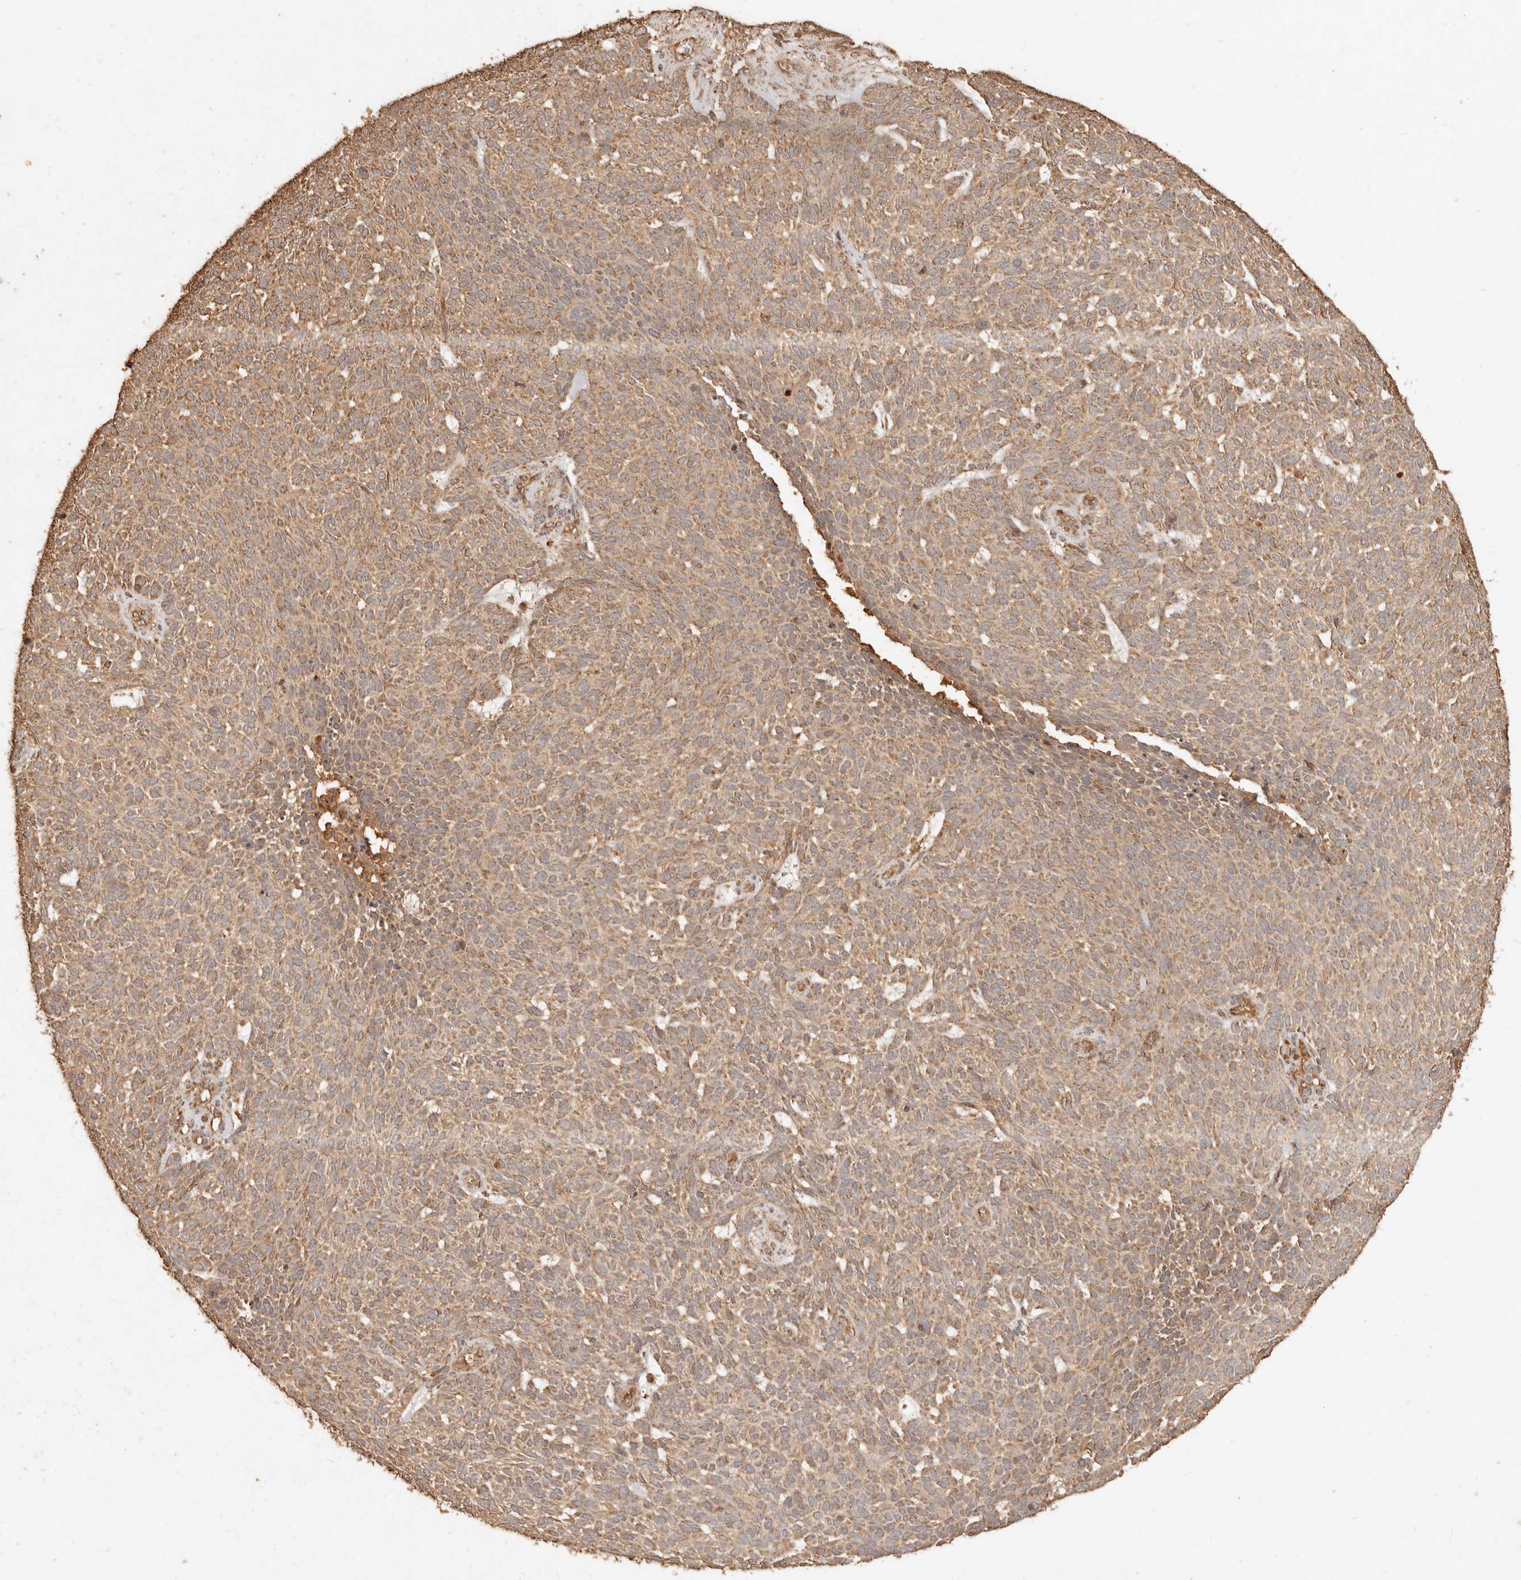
{"staining": {"intensity": "moderate", "quantity": ">75%", "location": "cytoplasmic/membranous"}, "tissue": "skin cancer", "cell_type": "Tumor cells", "image_type": "cancer", "snomed": [{"axis": "morphology", "description": "Squamous cell carcinoma, NOS"}, {"axis": "topography", "description": "Skin"}], "caption": "Skin squamous cell carcinoma was stained to show a protein in brown. There is medium levels of moderate cytoplasmic/membranous staining in about >75% of tumor cells.", "gene": "FAM180B", "patient": {"sex": "female", "age": 90}}